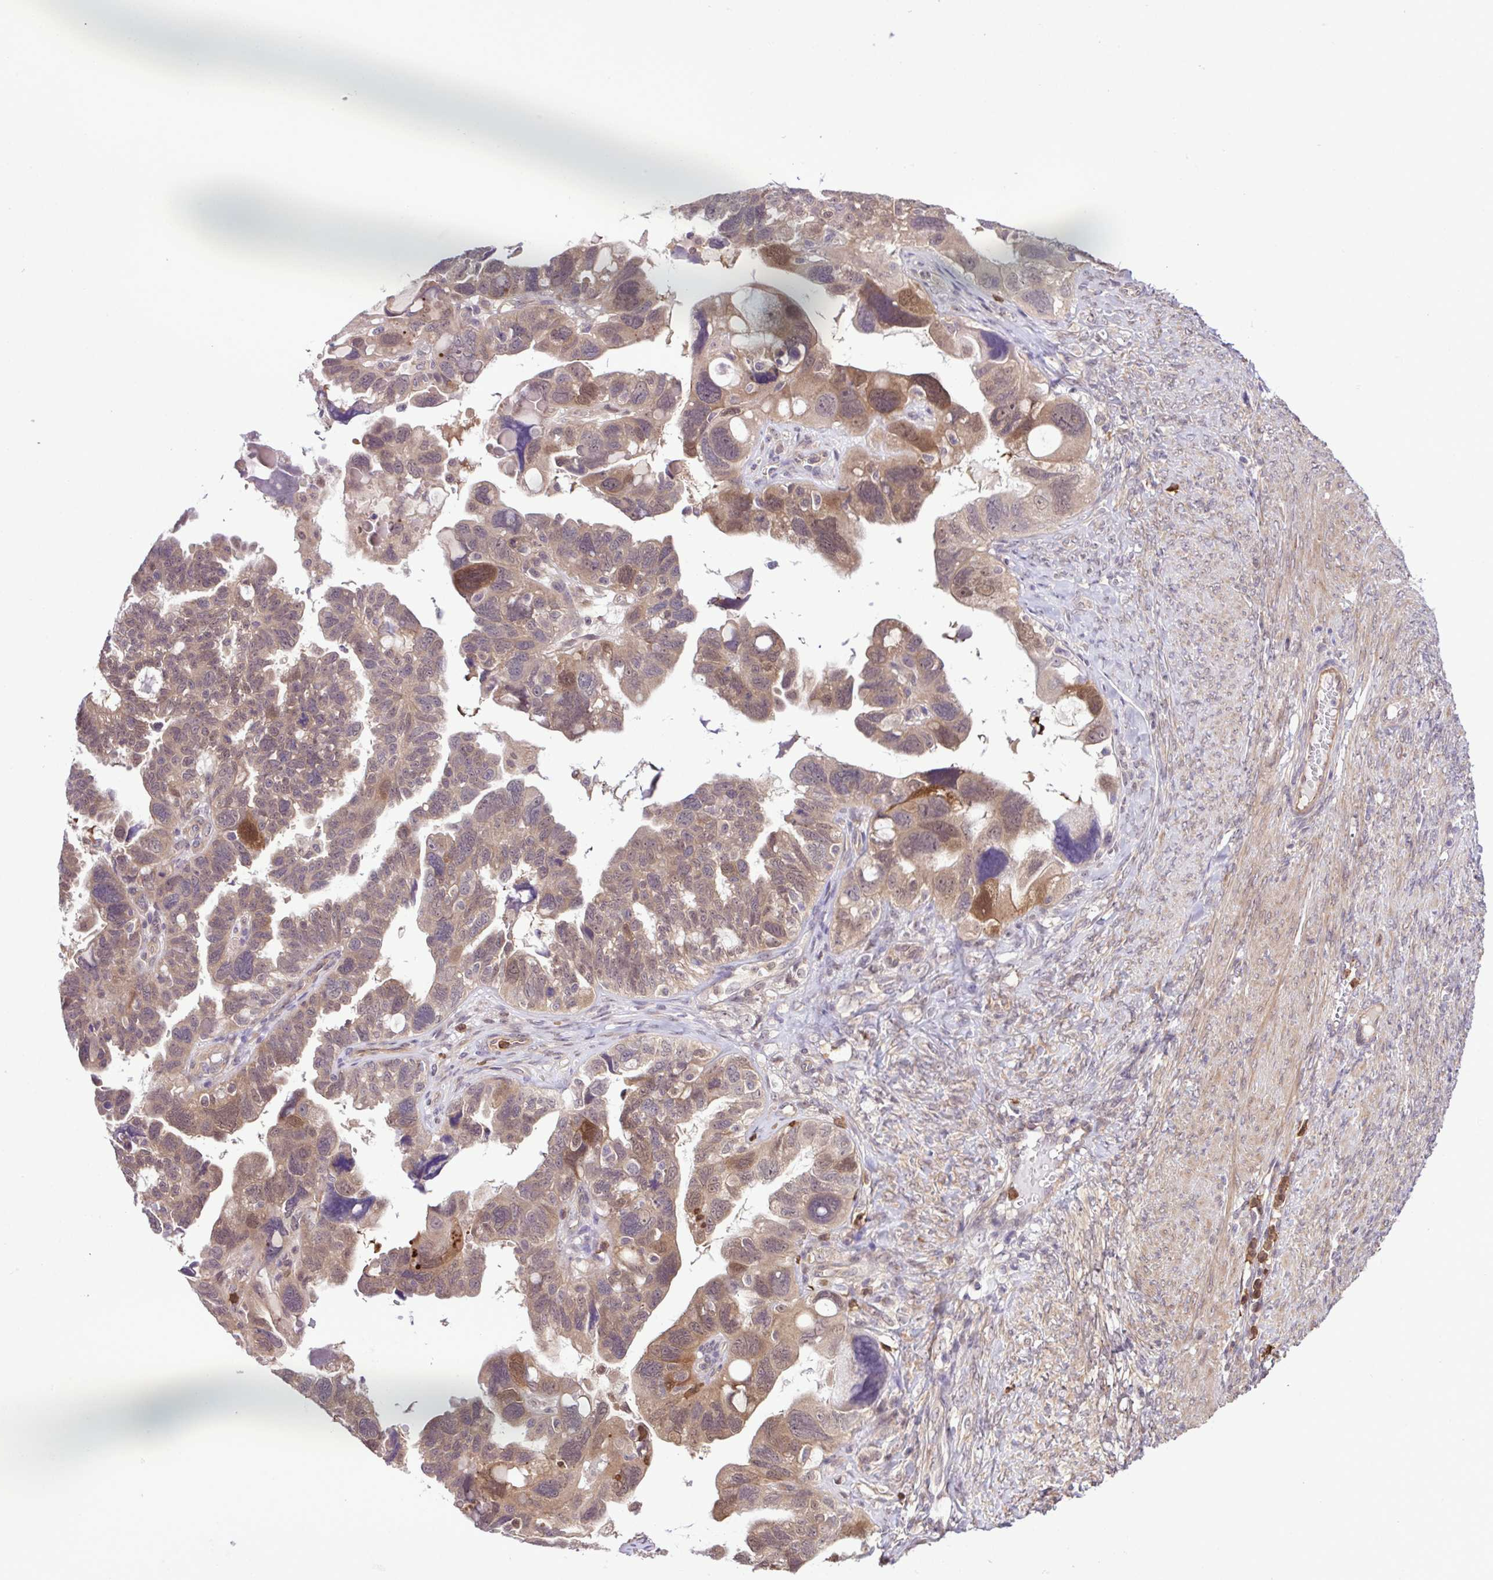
{"staining": {"intensity": "moderate", "quantity": "25%-75%", "location": "cytoplasmic/membranous,nuclear"}, "tissue": "ovarian cancer", "cell_type": "Tumor cells", "image_type": "cancer", "snomed": [{"axis": "morphology", "description": "Cystadenocarcinoma, serous, NOS"}, {"axis": "topography", "description": "Ovary"}], "caption": "This is a histology image of immunohistochemistry (IHC) staining of ovarian cancer (serous cystadenocarcinoma), which shows moderate positivity in the cytoplasmic/membranous and nuclear of tumor cells.", "gene": "CMPK1", "patient": {"sex": "female", "age": 60}}